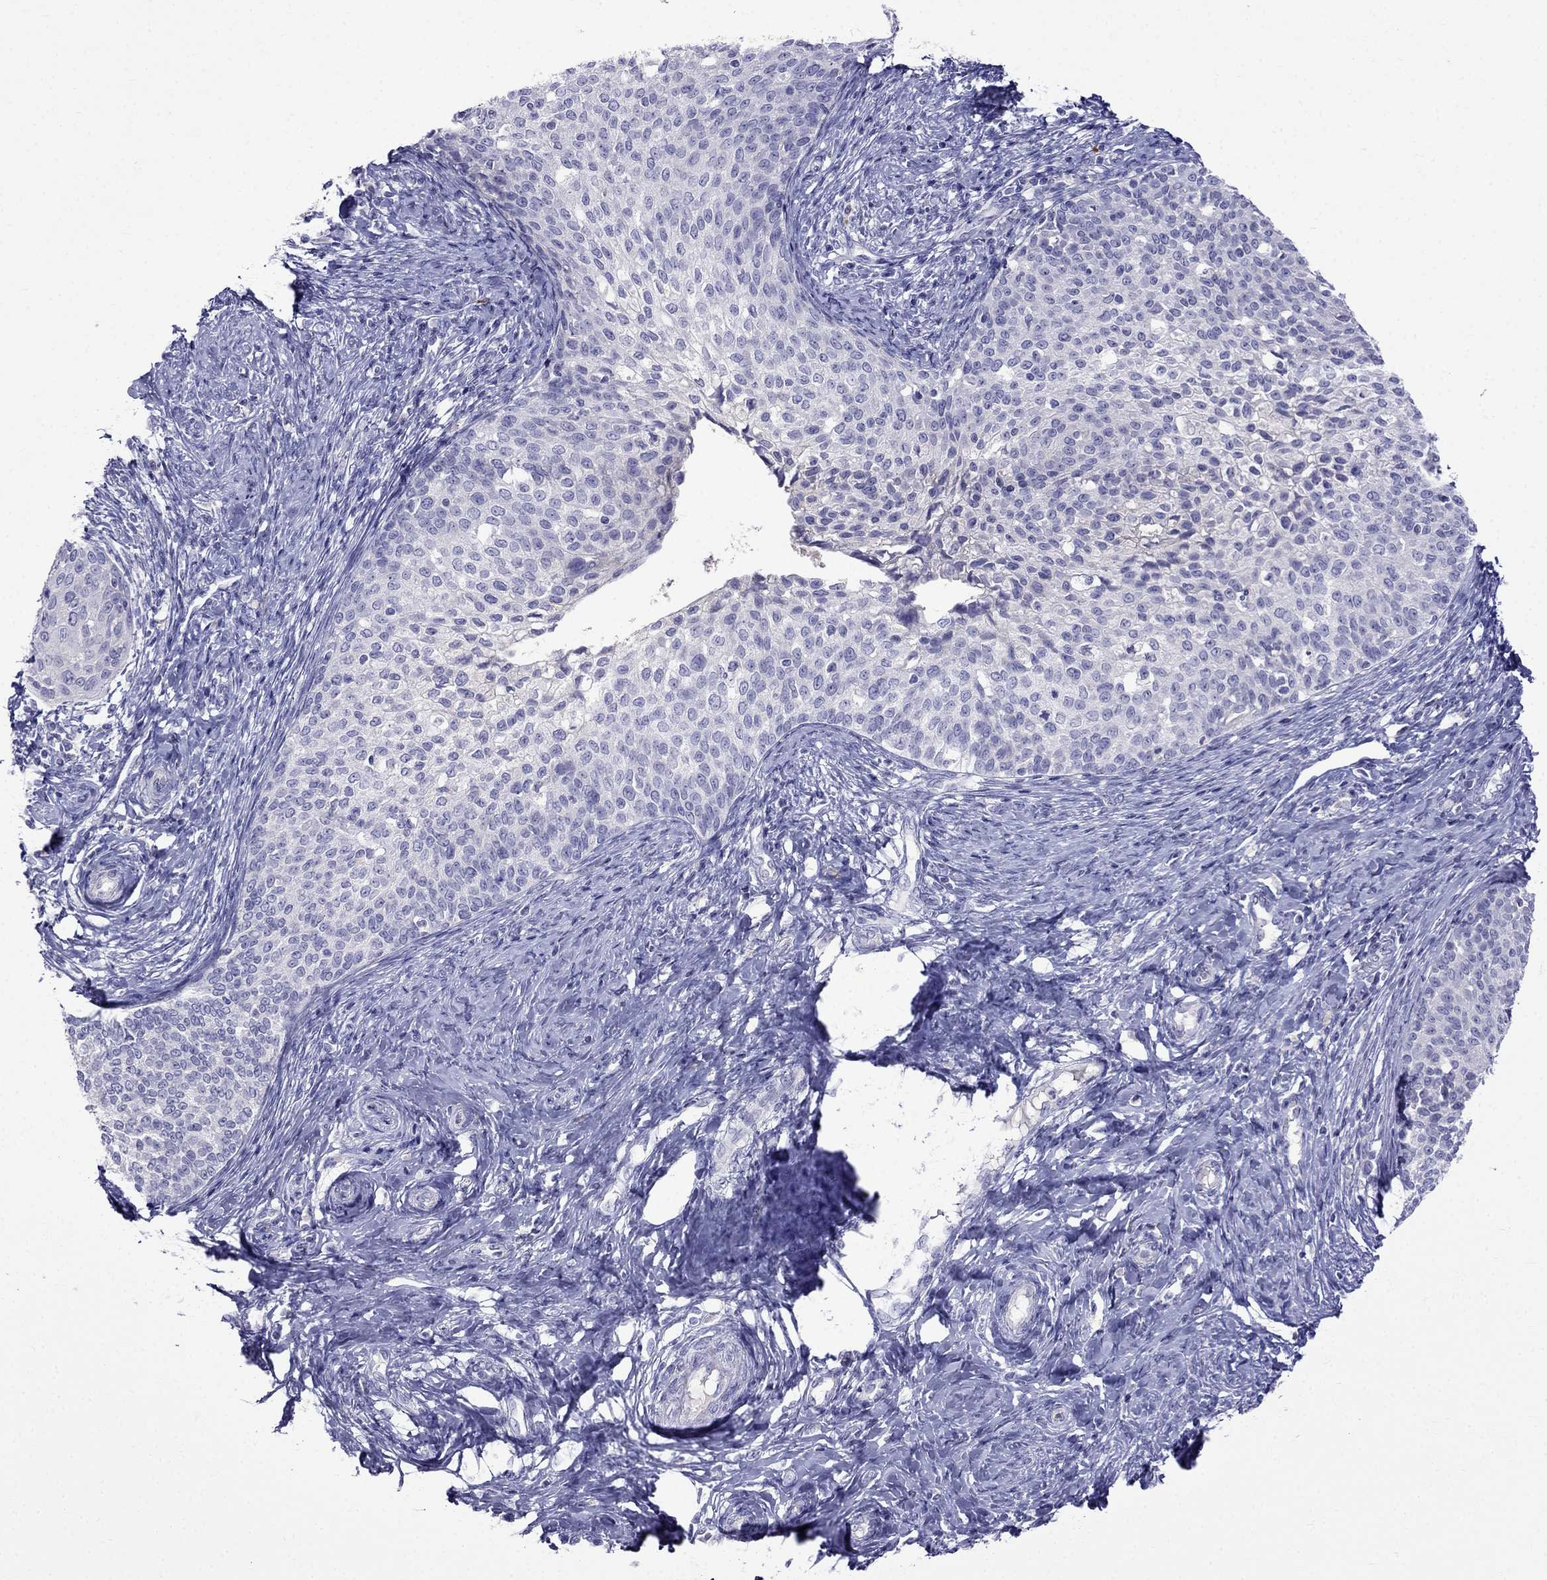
{"staining": {"intensity": "negative", "quantity": "none", "location": "none"}, "tissue": "cervical cancer", "cell_type": "Tumor cells", "image_type": "cancer", "snomed": [{"axis": "morphology", "description": "Squamous cell carcinoma, NOS"}, {"axis": "topography", "description": "Cervix"}], "caption": "A photomicrograph of human cervical squamous cell carcinoma is negative for staining in tumor cells.", "gene": "PATE1", "patient": {"sex": "female", "age": 51}}